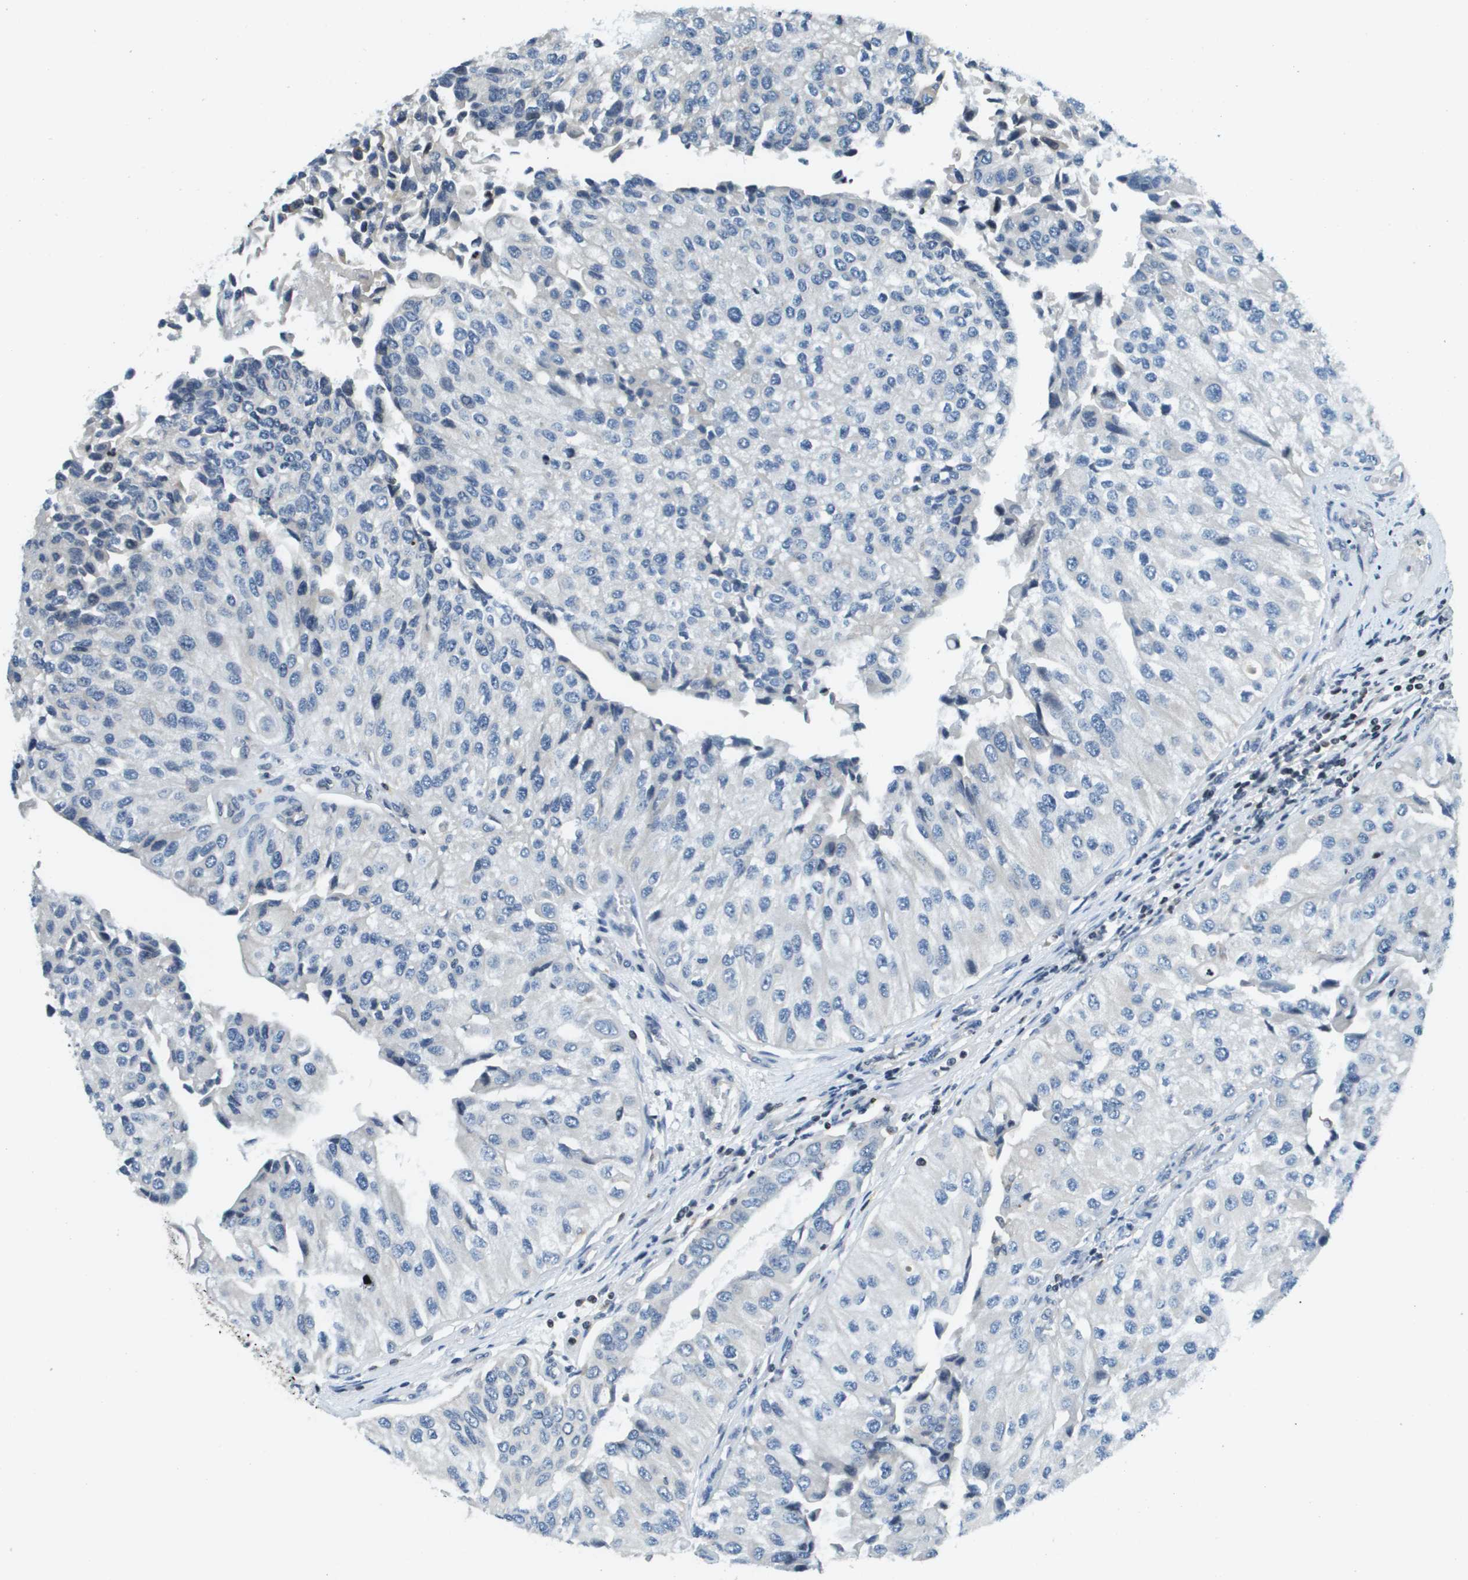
{"staining": {"intensity": "negative", "quantity": "none", "location": "none"}, "tissue": "urothelial cancer", "cell_type": "Tumor cells", "image_type": "cancer", "snomed": [{"axis": "morphology", "description": "Urothelial carcinoma, High grade"}, {"axis": "topography", "description": "Kidney"}, {"axis": "topography", "description": "Urinary bladder"}], "caption": "Immunohistochemistry of human high-grade urothelial carcinoma exhibits no staining in tumor cells.", "gene": "ESYT1", "patient": {"sex": "male", "age": 77}}